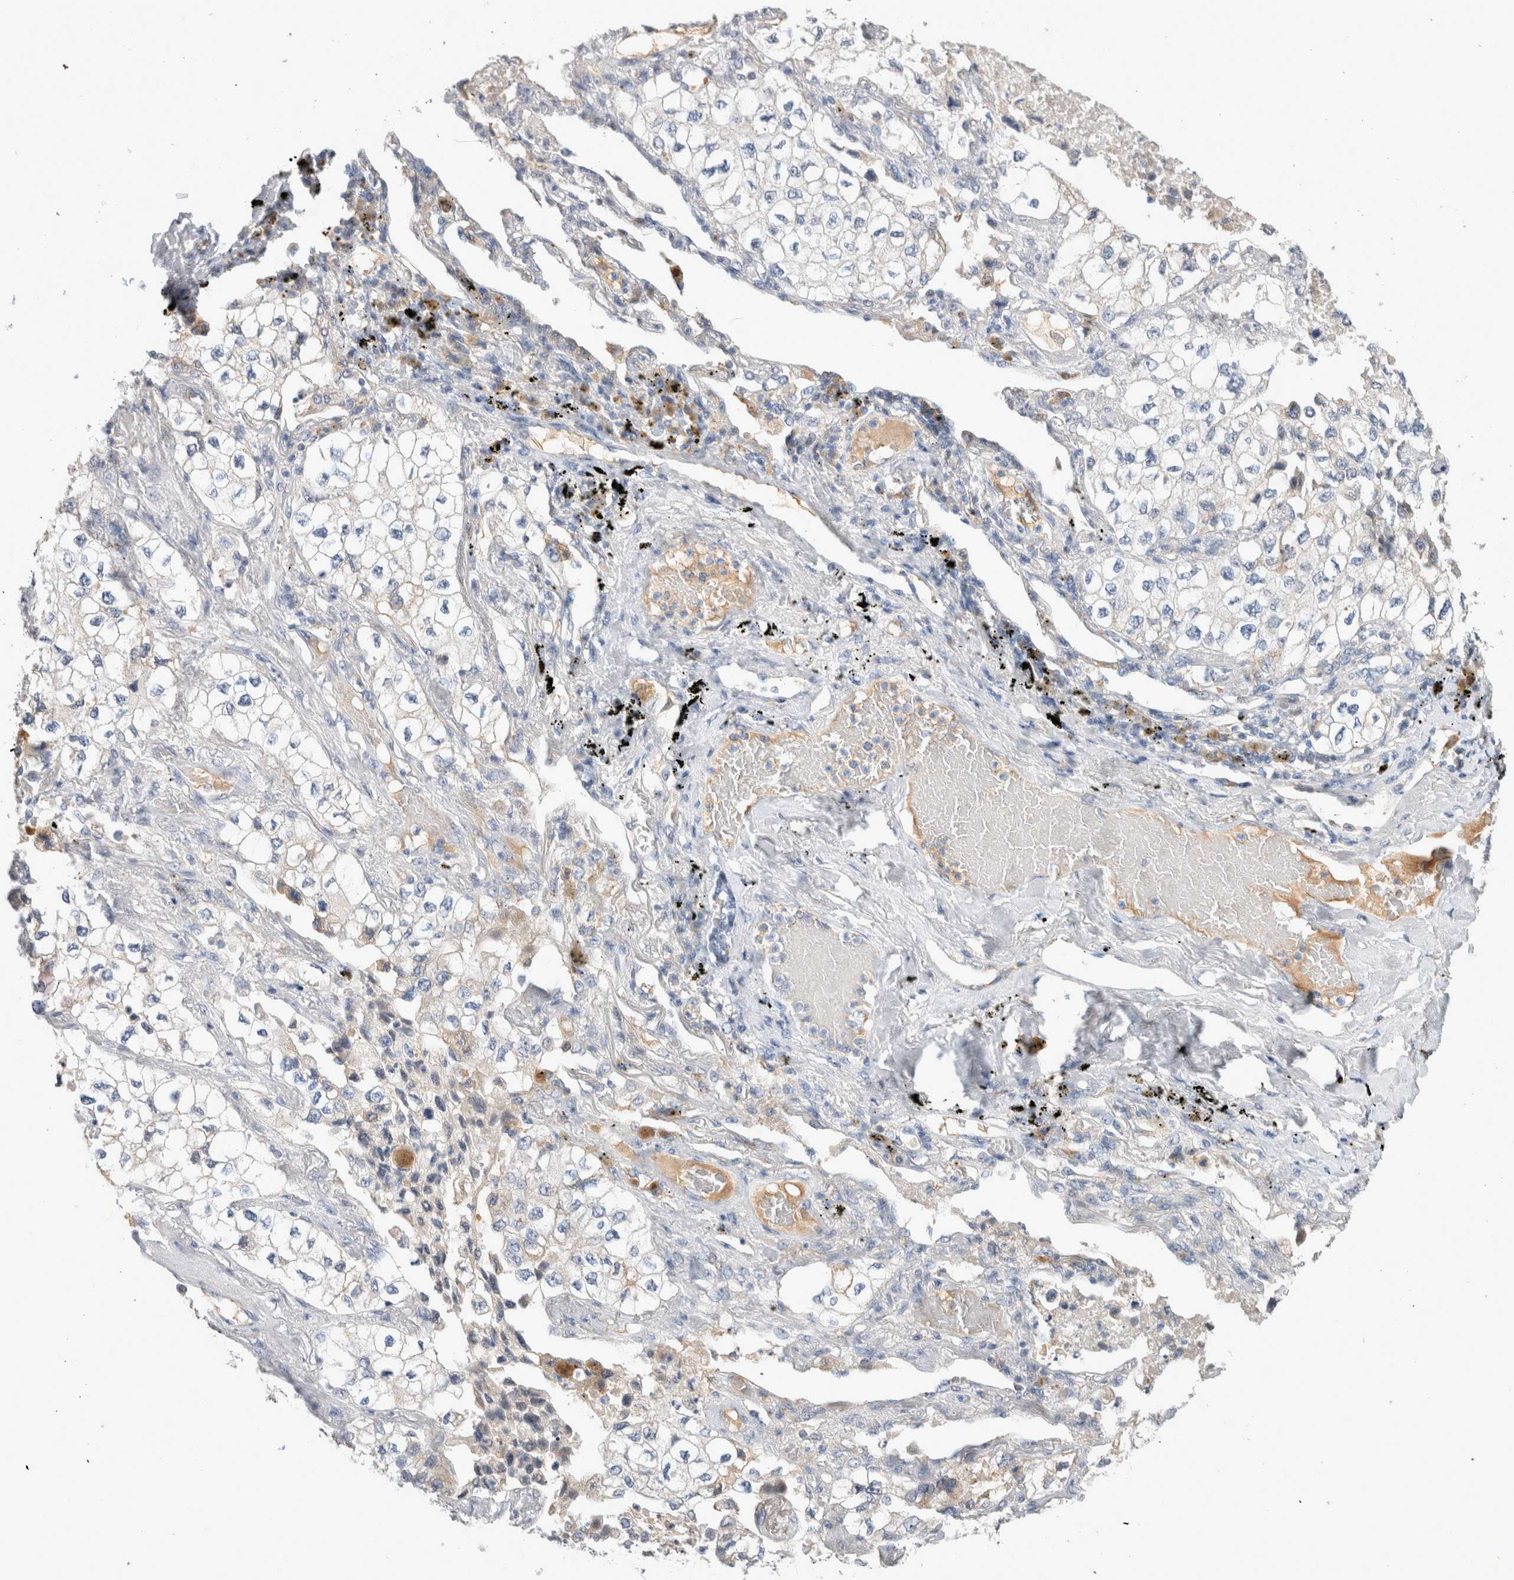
{"staining": {"intensity": "negative", "quantity": "none", "location": "none"}, "tissue": "lung cancer", "cell_type": "Tumor cells", "image_type": "cancer", "snomed": [{"axis": "morphology", "description": "Adenocarcinoma, NOS"}, {"axis": "topography", "description": "Lung"}], "caption": "DAB immunohistochemical staining of adenocarcinoma (lung) shows no significant positivity in tumor cells. (DAB (3,3'-diaminobenzidine) immunohistochemistry with hematoxylin counter stain).", "gene": "SCGB1A1", "patient": {"sex": "male", "age": 63}}